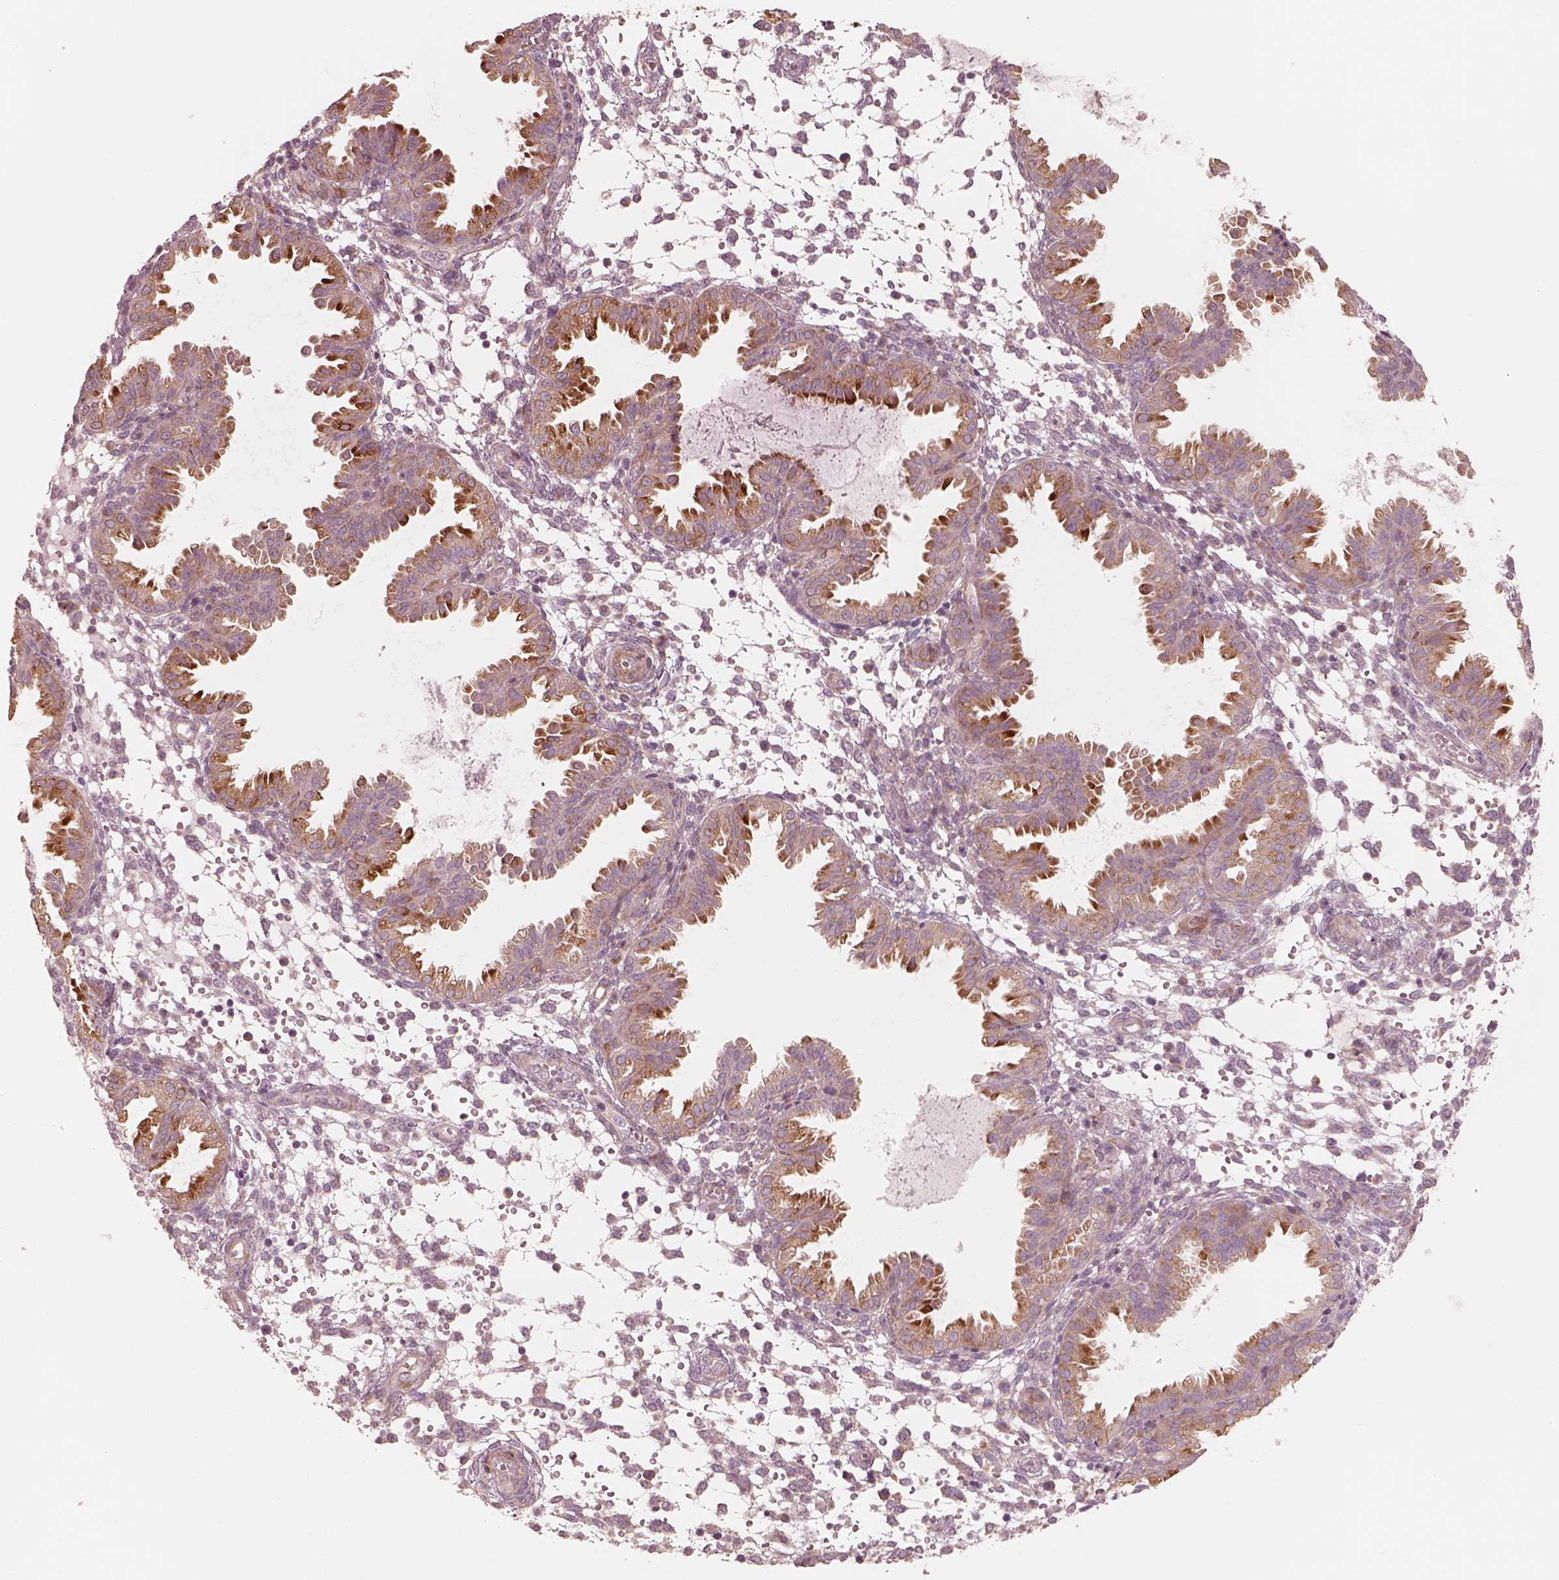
{"staining": {"intensity": "negative", "quantity": "none", "location": "none"}, "tissue": "endometrium", "cell_type": "Cells in endometrial stroma", "image_type": "normal", "snomed": [{"axis": "morphology", "description": "Normal tissue, NOS"}, {"axis": "topography", "description": "Endometrium"}], "caption": "Protein analysis of normal endometrium demonstrates no significant staining in cells in endometrial stroma.", "gene": "RAB3C", "patient": {"sex": "female", "age": 33}}